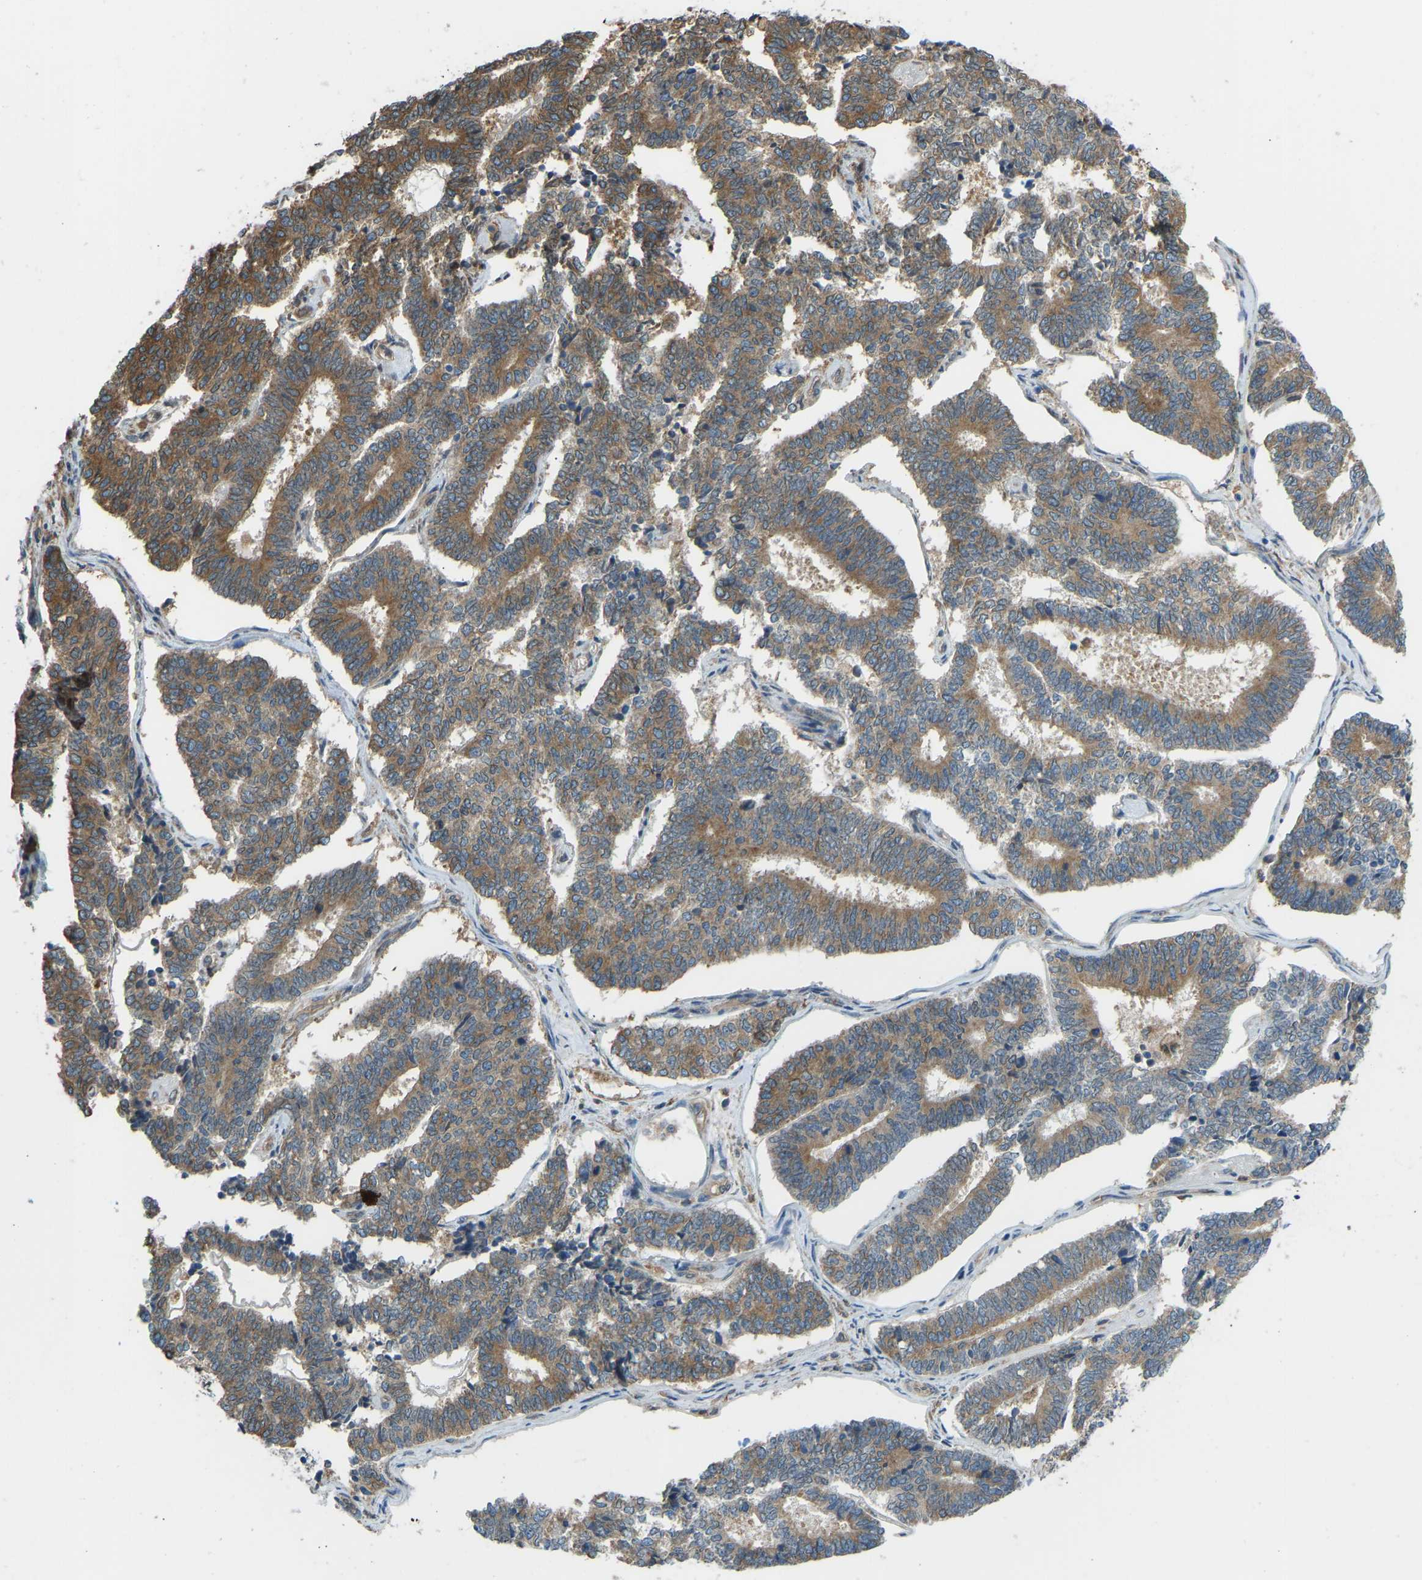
{"staining": {"intensity": "moderate", "quantity": ">75%", "location": "cytoplasmic/membranous"}, "tissue": "endometrial cancer", "cell_type": "Tumor cells", "image_type": "cancer", "snomed": [{"axis": "morphology", "description": "Adenocarcinoma, NOS"}, {"axis": "topography", "description": "Endometrium"}], "caption": "The image displays immunohistochemical staining of adenocarcinoma (endometrial). There is moderate cytoplasmic/membranous positivity is identified in about >75% of tumor cells.", "gene": "OS9", "patient": {"sex": "female", "age": 70}}